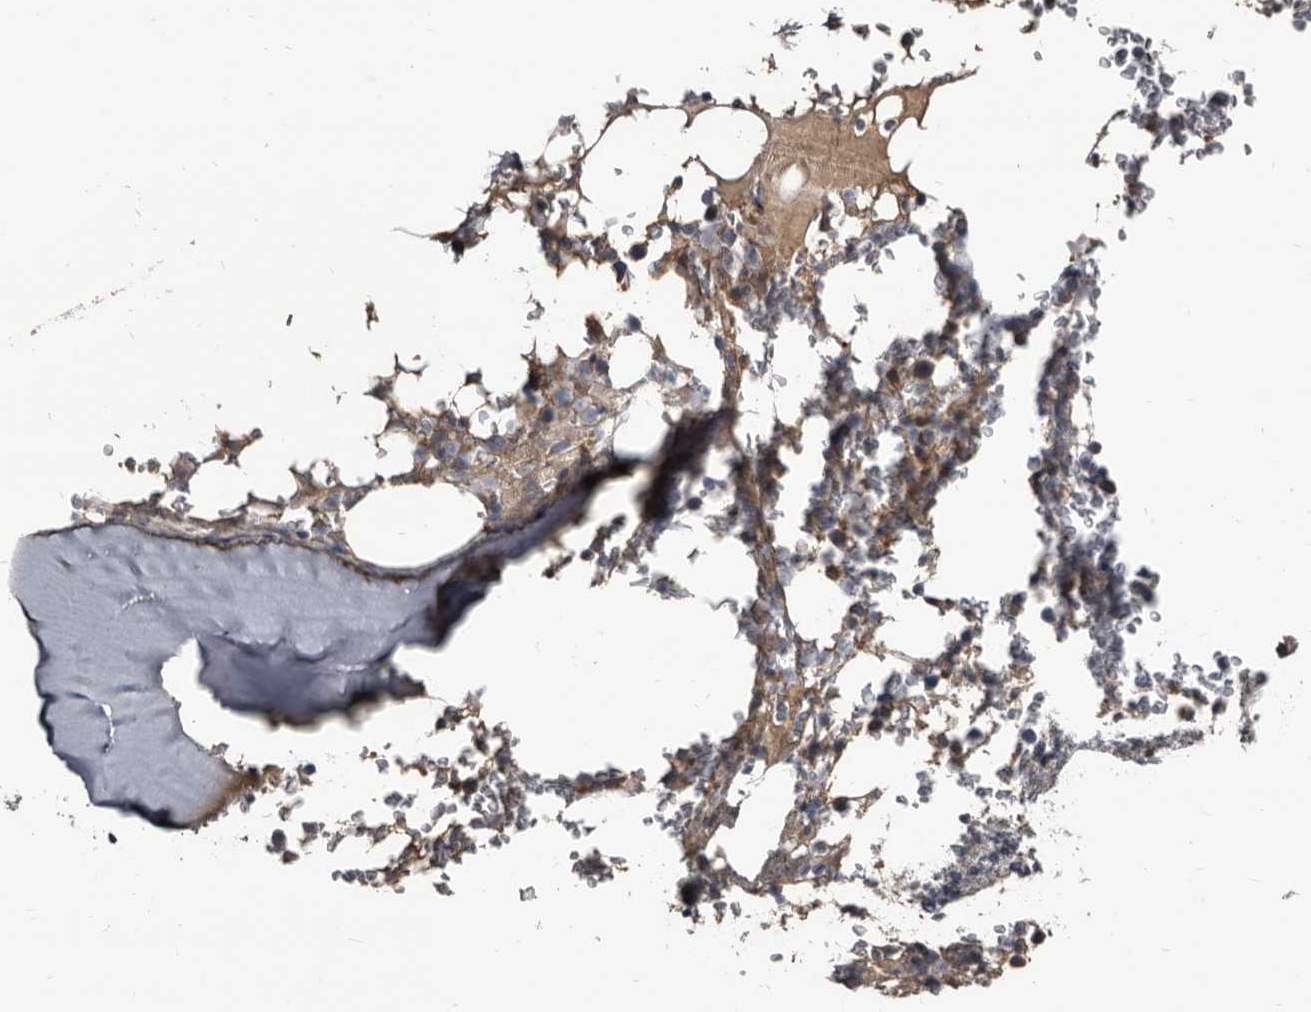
{"staining": {"intensity": "negative", "quantity": "none", "location": "none"}, "tissue": "bone marrow", "cell_type": "Hematopoietic cells", "image_type": "normal", "snomed": [{"axis": "morphology", "description": "Normal tissue, NOS"}, {"axis": "topography", "description": "Bone marrow"}], "caption": "Protein analysis of normal bone marrow reveals no significant positivity in hematopoietic cells. (Stains: DAB IHC with hematoxylin counter stain, Microscopy: brightfield microscopy at high magnification).", "gene": "GREB1", "patient": {"sex": "male", "age": 58}}